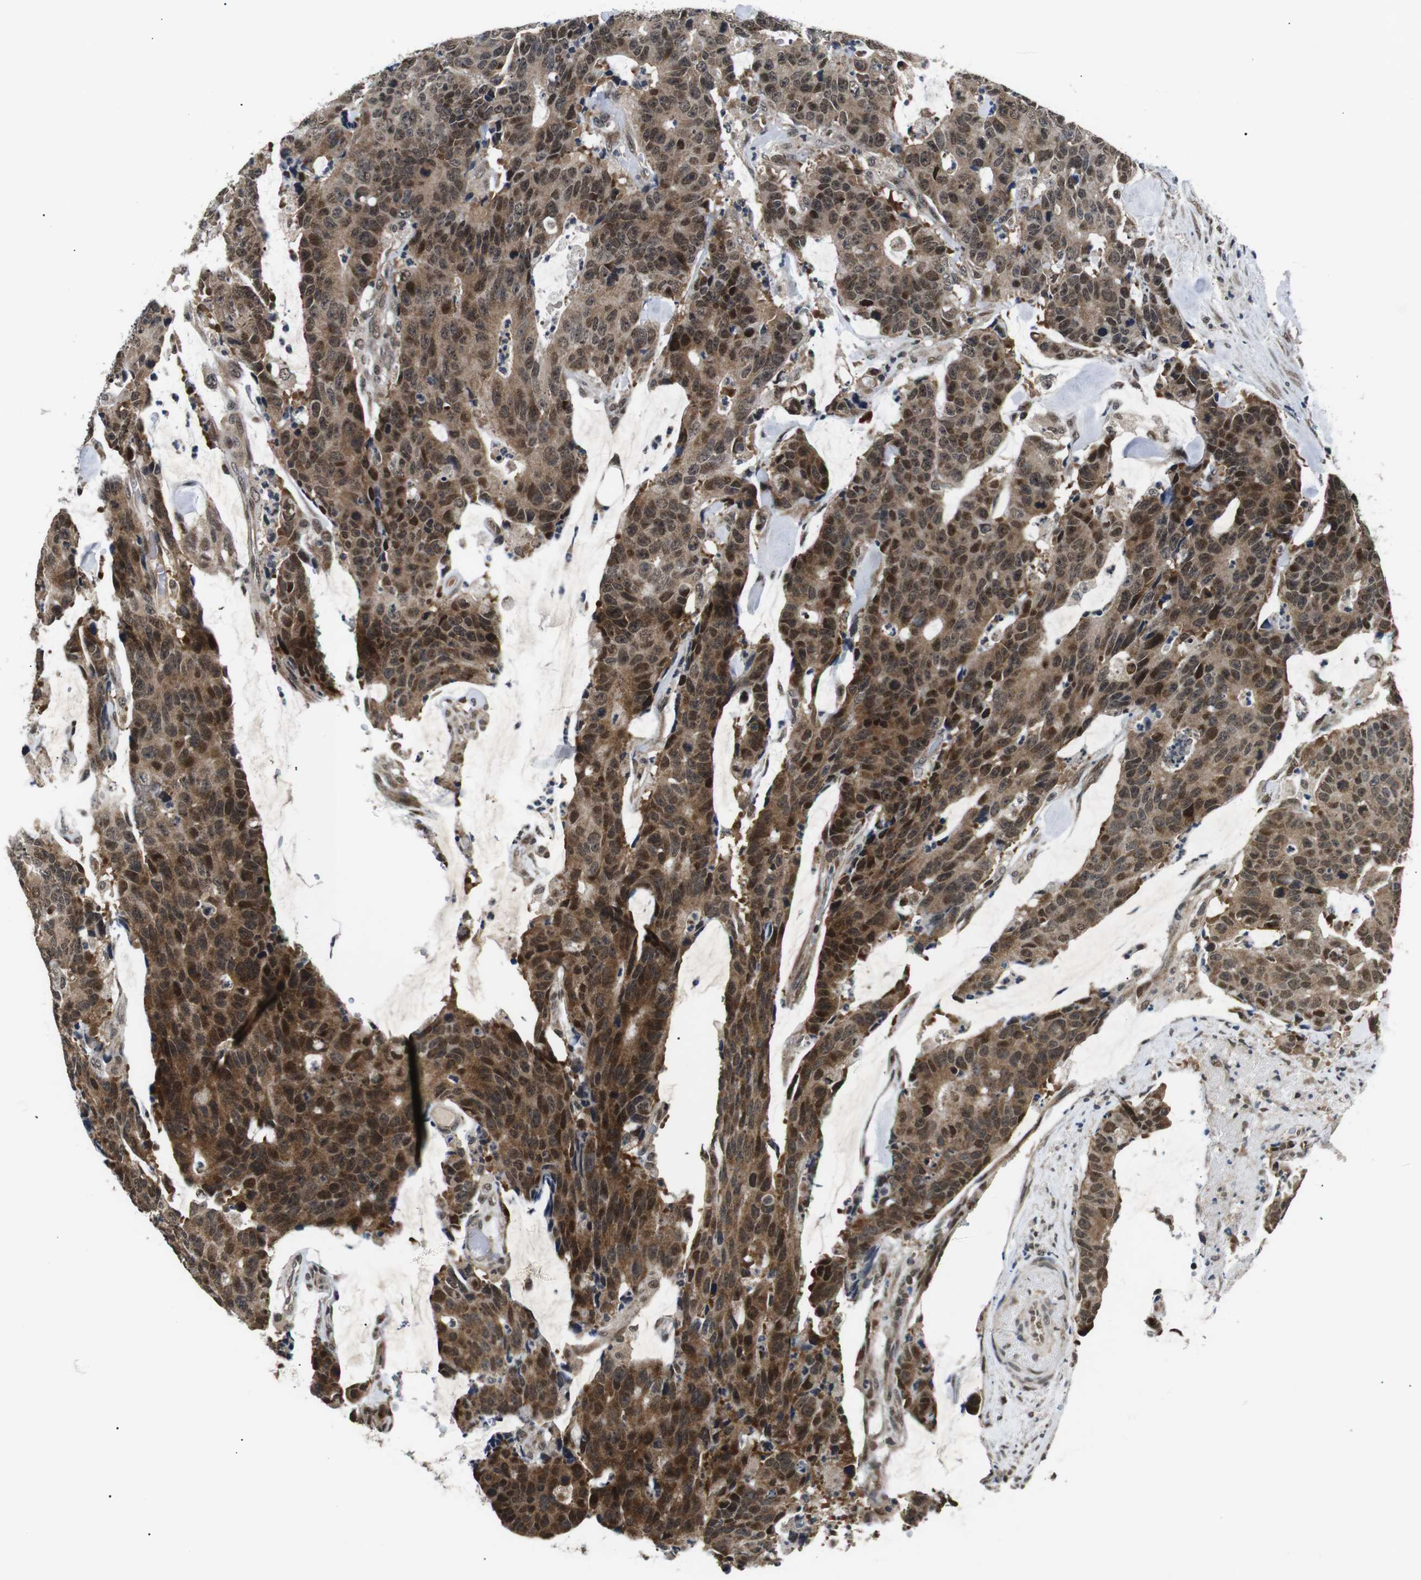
{"staining": {"intensity": "moderate", "quantity": ">75%", "location": "cytoplasmic/membranous,nuclear"}, "tissue": "colorectal cancer", "cell_type": "Tumor cells", "image_type": "cancer", "snomed": [{"axis": "morphology", "description": "Adenocarcinoma, NOS"}, {"axis": "topography", "description": "Colon"}], "caption": "The immunohistochemical stain highlights moderate cytoplasmic/membranous and nuclear staining in tumor cells of adenocarcinoma (colorectal) tissue.", "gene": "SKP1", "patient": {"sex": "female", "age": 86}}